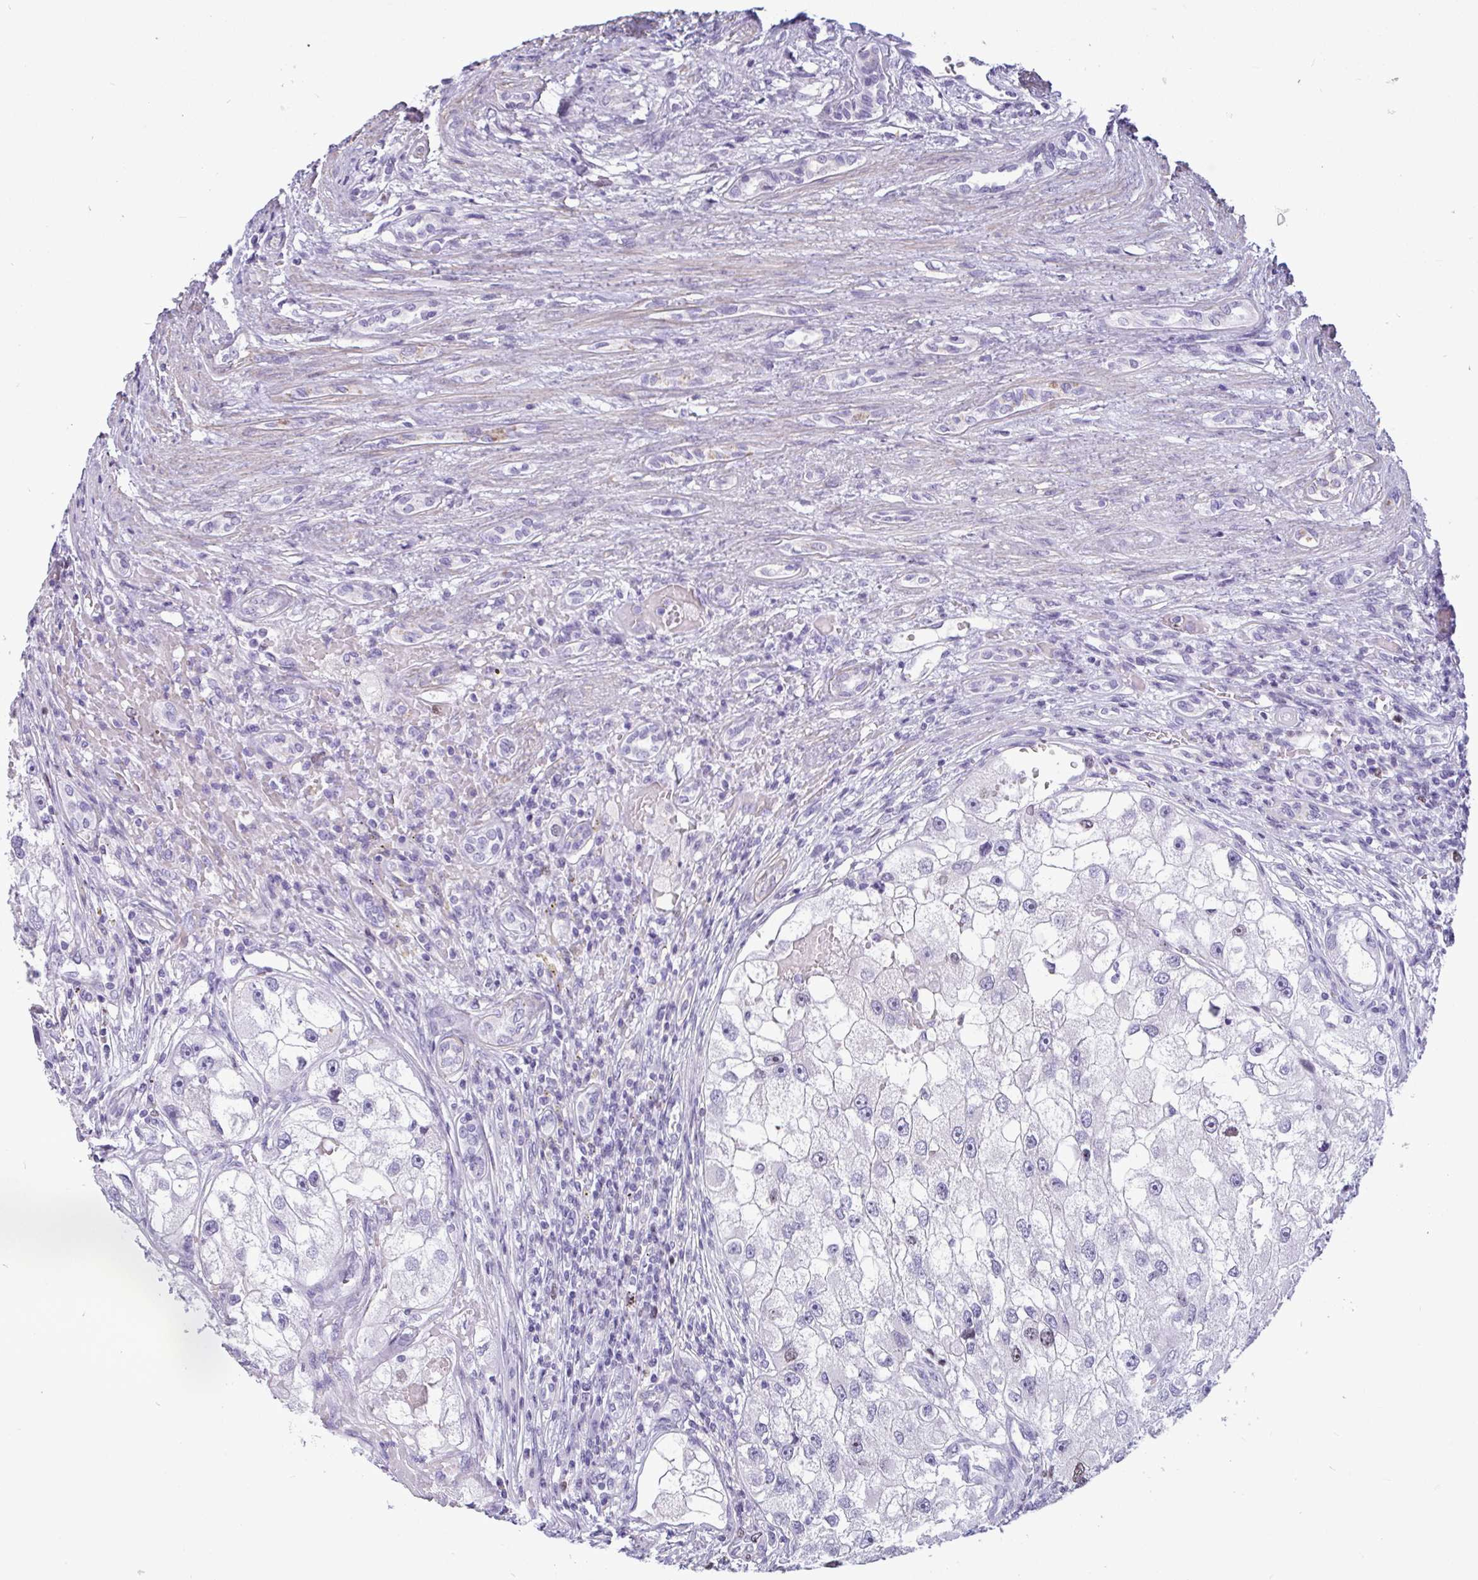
{"staining": {"intensity": "negative", "quantity": "none", "location": "none"}, "tissue": "renal cancer", "cell_type": "Tumor cells", "image_type": "cancer", "snomed": [{"axis": "morphology", "description": "Adenocarcinoma, NOS"}, {"axis": "topography", "description": "Kidney"}], "caption": "DAB (3,3'-diaminobenzidine) immunohistochemical staining of human adenocarcinoma (renal) reveals no significant expression in tumor cells. Brightfield microscopy of immunohistochemistry stained with DAB (3,3'-diaminobenzidine) (brown) and hematoxylin (blue), captured at high magnification.", "gene": "SUZ12", "patient": {"sex": "male", "age": 63}}